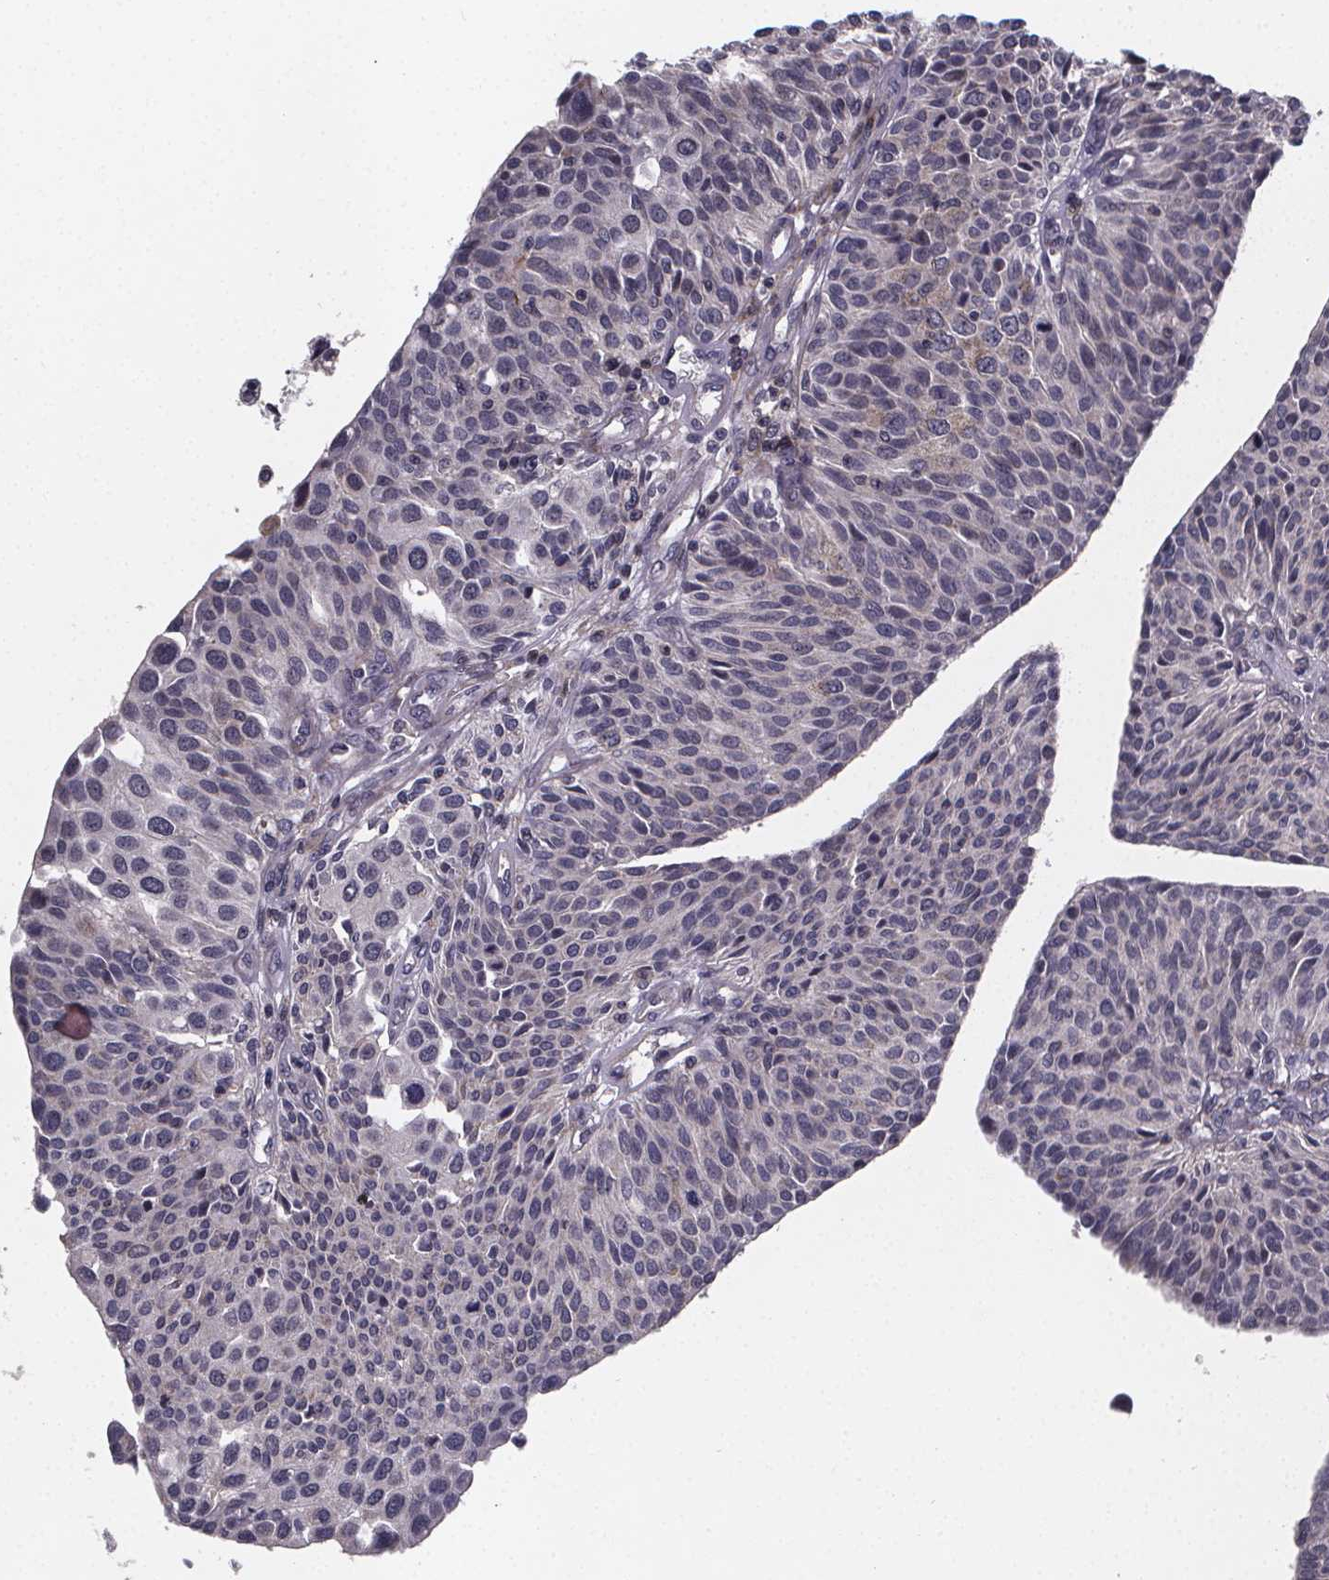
{"staining": {"intensity": "negative", "quantity": "none", "location": "none"}, "tissue": "urothelial cancer", "cell_type": "Tumor cells", "image_type": "cancer", "snomed": [{"axis": "morphology", "description": "Urothelial carcinoma, NOS"}, {"axis": "topography", "description": "Urinary bladder"}], "caption": "Immunohistochemistry image of neoplastic tissue: urothelial cancer stained with DAB (3,3'-diaminobenzidine) reveals no significant protein staining in tumor cells.", "gene": "FBXW2", "patient": {"sex": "male", "age": 55}}